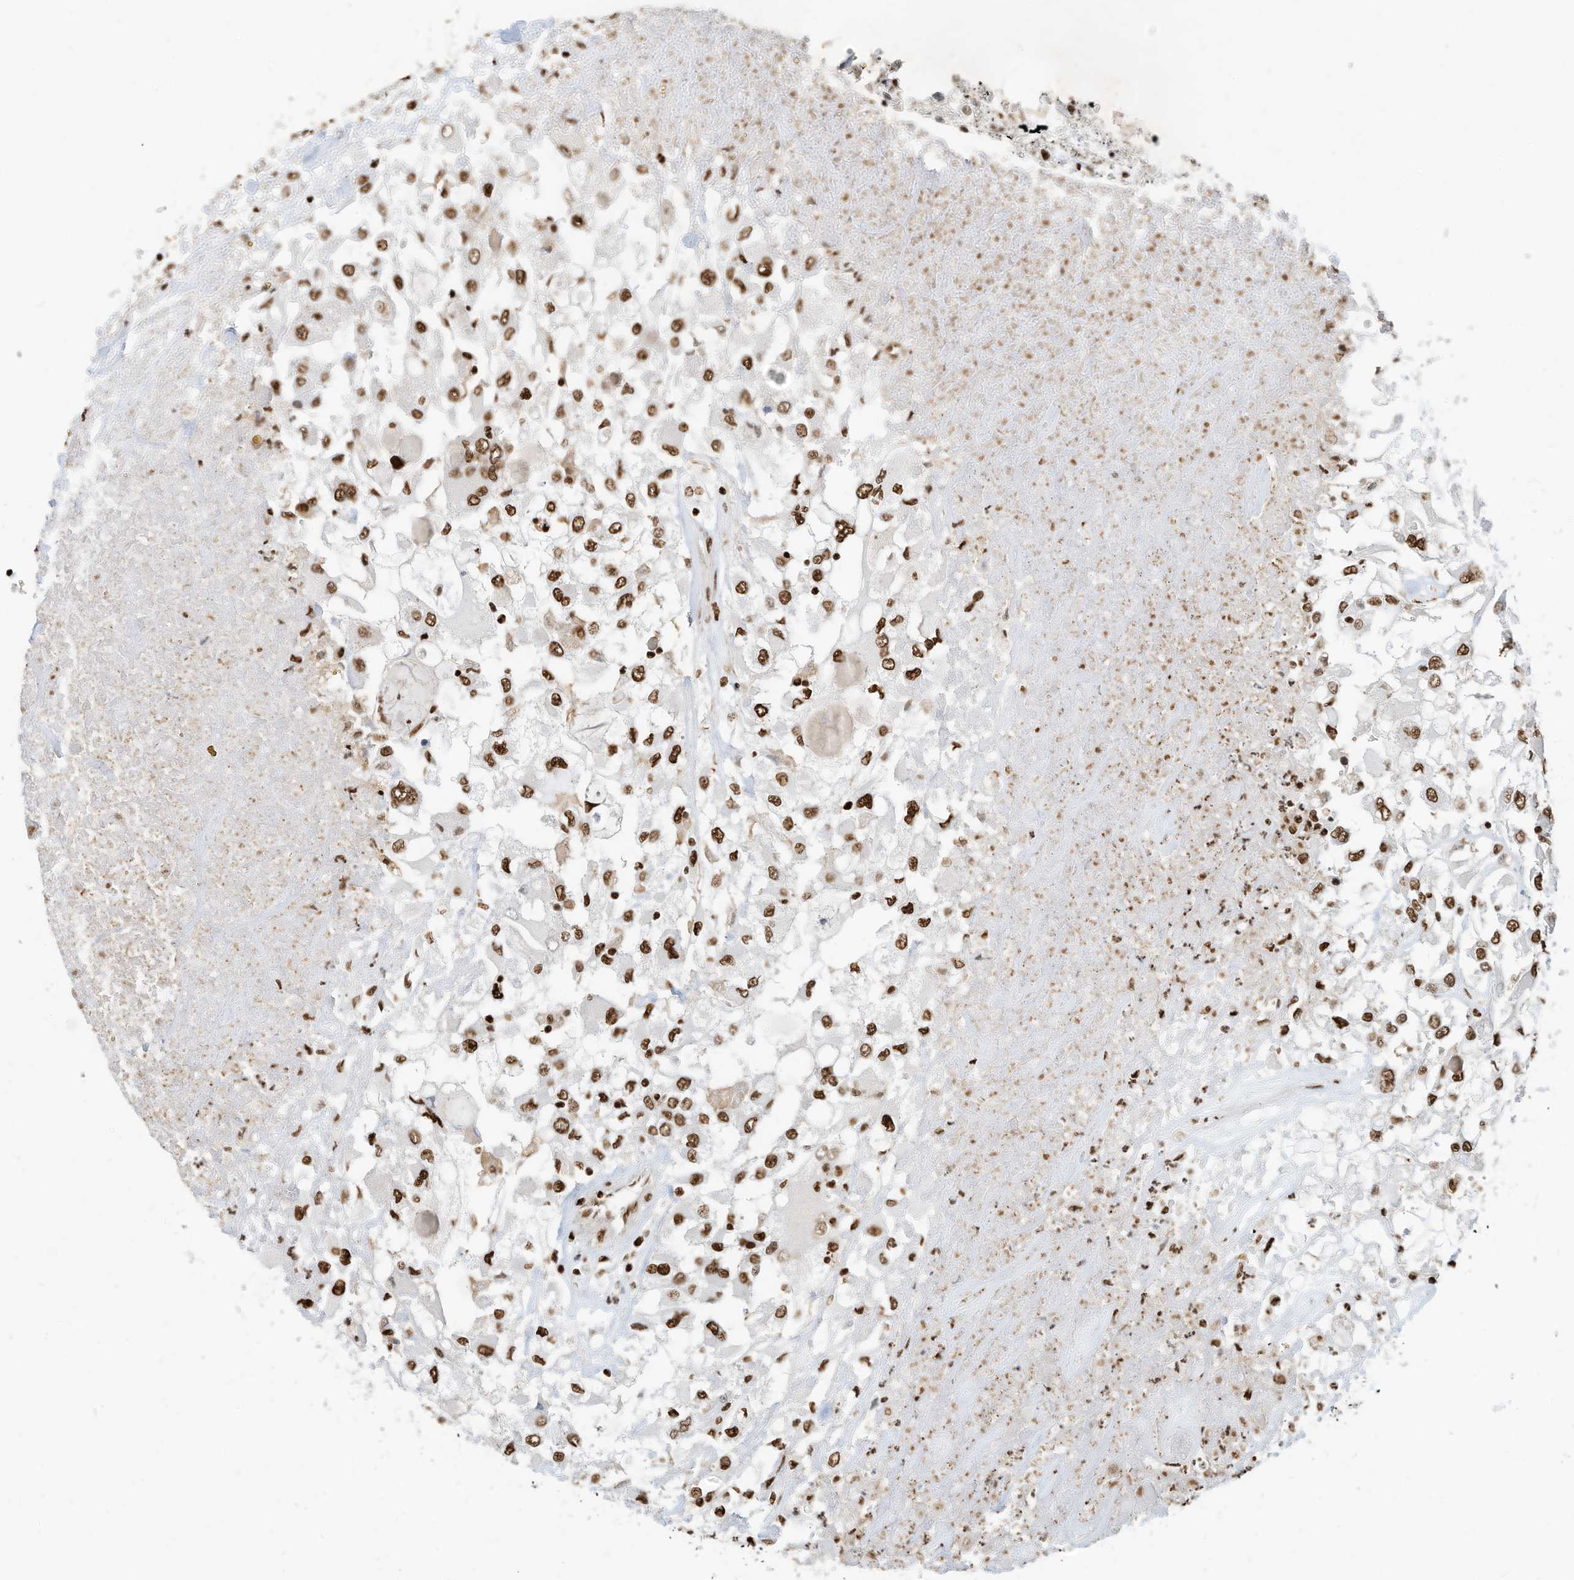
{"staining": {"intensity": "strong", "quantity": ">75%", "location": "nuclear"}, "tissue": "renal cancer", "cell_type": "Tumor cells", "image_type": "cancer", "snomed": [{"axis": "morphology", "description": "Adenocarcinoma, NOS"}, {"axis": "topography", "description": "Kidney"}], "caption": "Immunohistochemical staining of adenocarcinoma (renal) reveals strong nuclear protein positivity in approximately >75% of tumor cells. (DAB (3,3'-diaminobenzidine) = brown stain, brightfield microscopy at high magnification).", "gene": "SAMD15", "patient": {"sex": "female", "age": 52}}